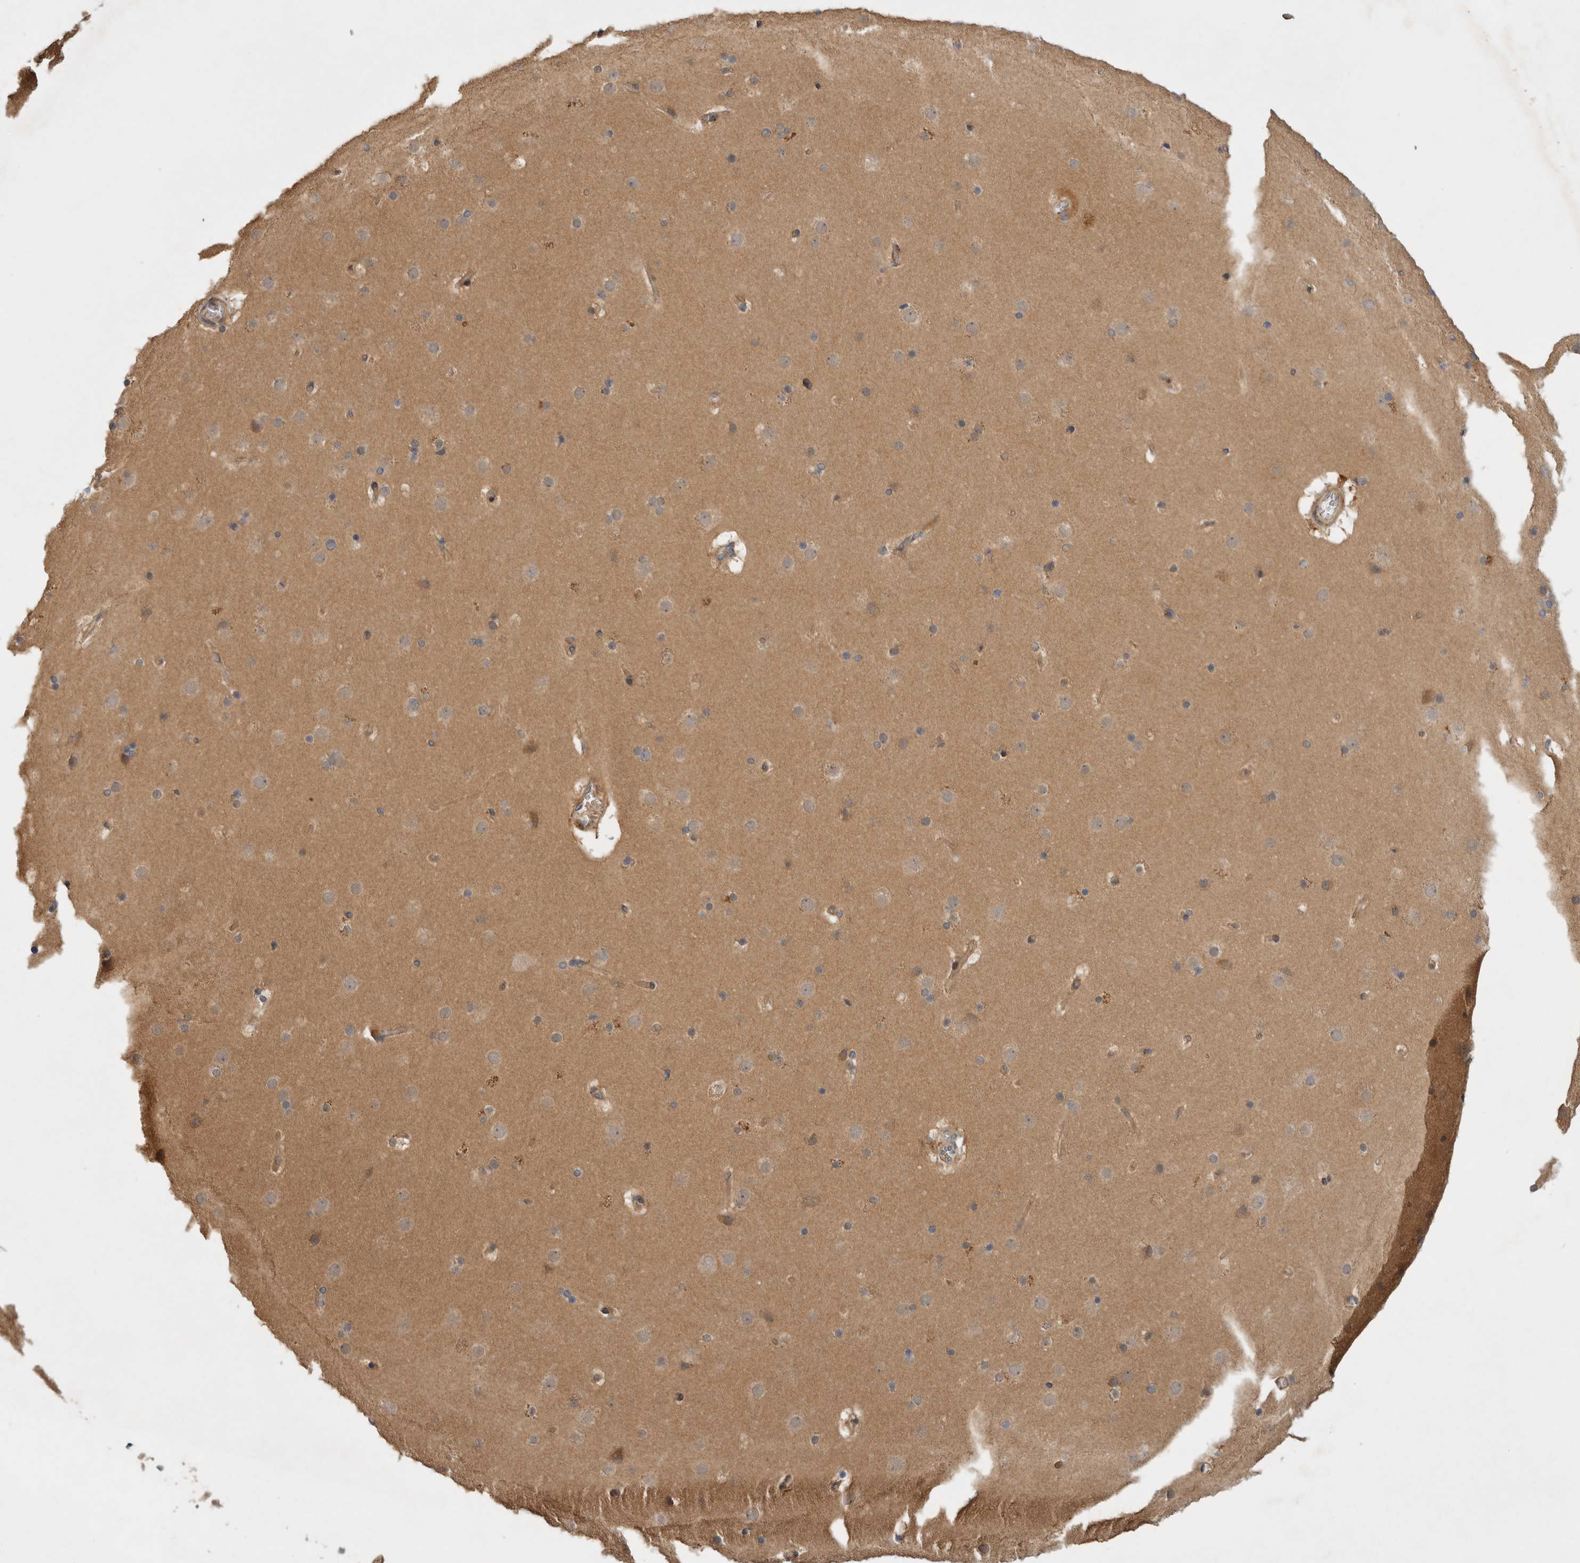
{"staining": {"intensity": "negative", "quantity": "none", "location": "none"}, "tissue": "cerebral cortex", "cell_type": "Endothelial cells", "image_type": "normal", "snomed": [{"axis": "morphology", "description": "Normal tissue, NOS"}, {"axis": "topography", "description": "Cerebral cortex"}], "caption": "An image of cerebral cortex stained for a protein demonstrates no brown staining in endothelial cells.", "gene": "VEPH1", "patient": {"sex": "male", "age": 57}}